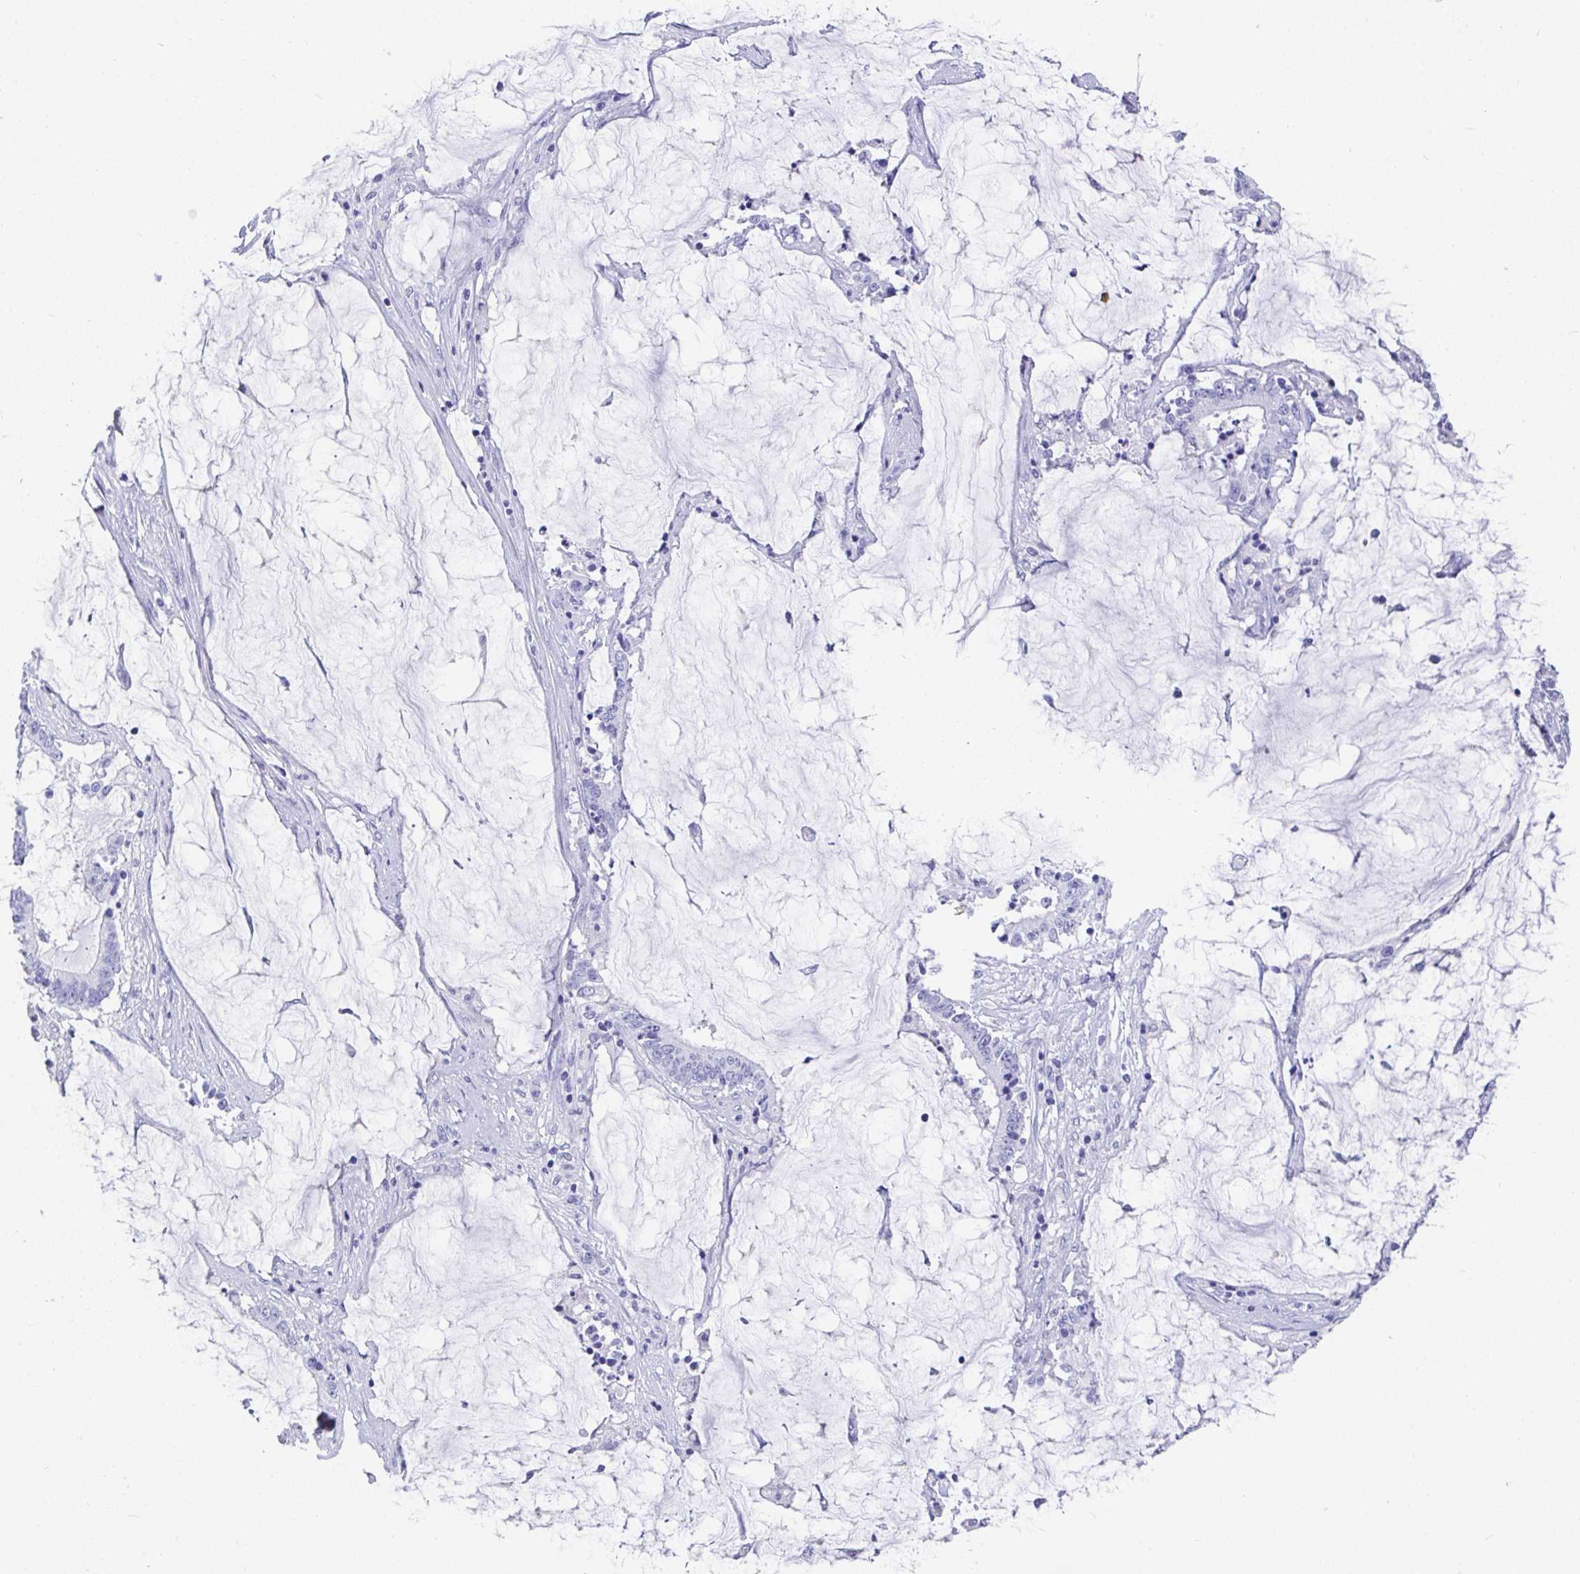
{"staining": {"intensity": "negative", "quantity": "none", "location": "none"}, "tissue": "stomach cancer", "cell_type": "Tumor cells", "image_type": "cancer", "snomed": [{"axis": "morphology", "description": "Adenocarcinoma, NOS"}, {"axis": "topography", "description": "Stomach, upper"}], "caption": "Tumor cells are negative for brown protein staining in stomach cancer (adenocarcinoma).", "gene": "TMEM241", "patient": {"sex": "male", "age": 68}}